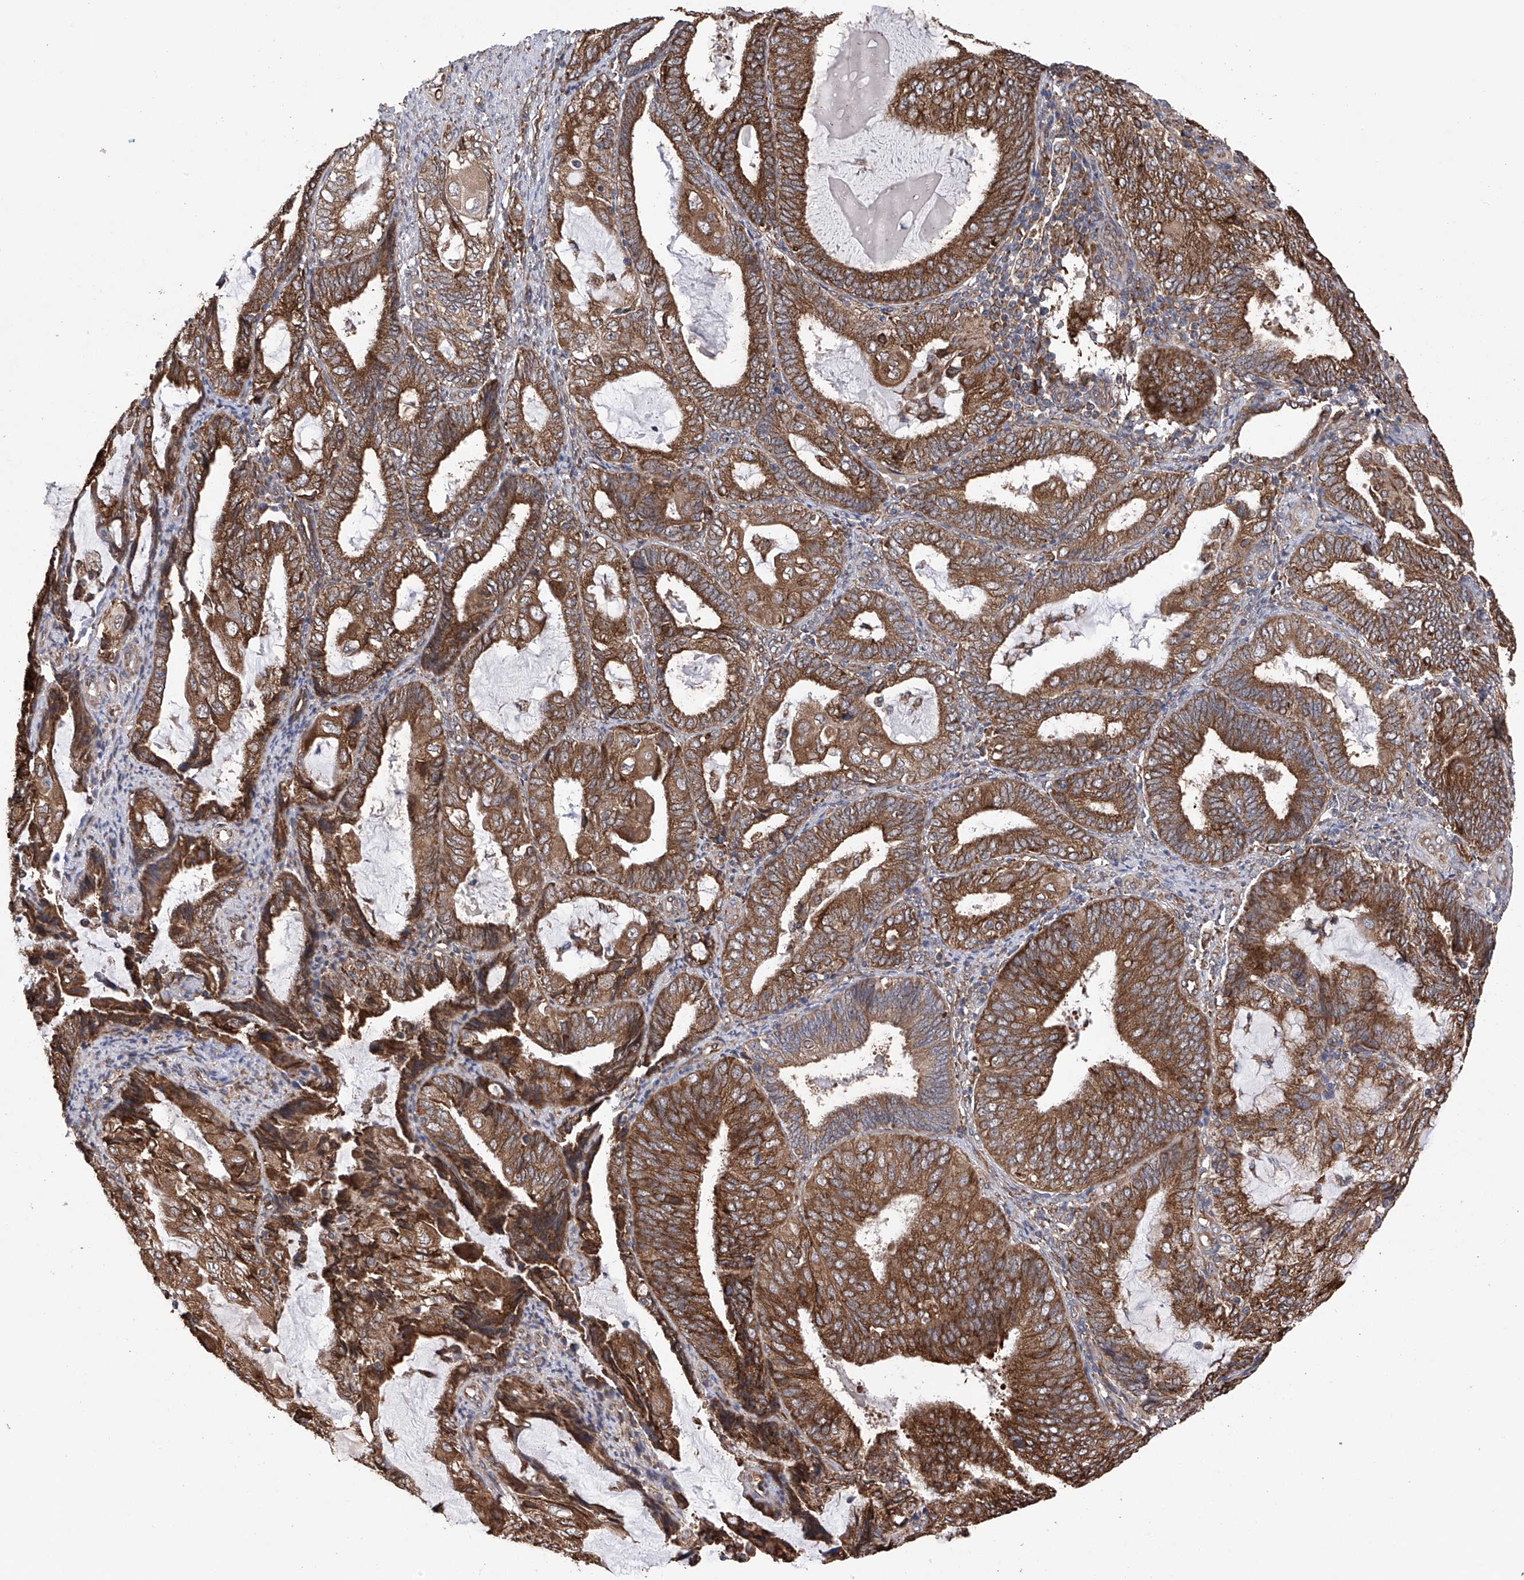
{"staining": {"intensity": "strong", "quantity": ">75%", "location": "cytoplasmic/membranous"}, "tissue": "endometrial cancer", "cell_type": "Tumor cells", "image_type": "cancer", "snomed": [{"axis": "morphology", "description": "Adenocarcinoma, NOS"}, {"axis": "topography", "description": "Endometrium"}], "caption": "Protein staining of endometrial adenocarcinoma tissue displays strong cytoplasmic/membranous expression in about >75% of tumor cells.", "gene": "DNAH8", "patient": {"sex": "female", "age": 81}}